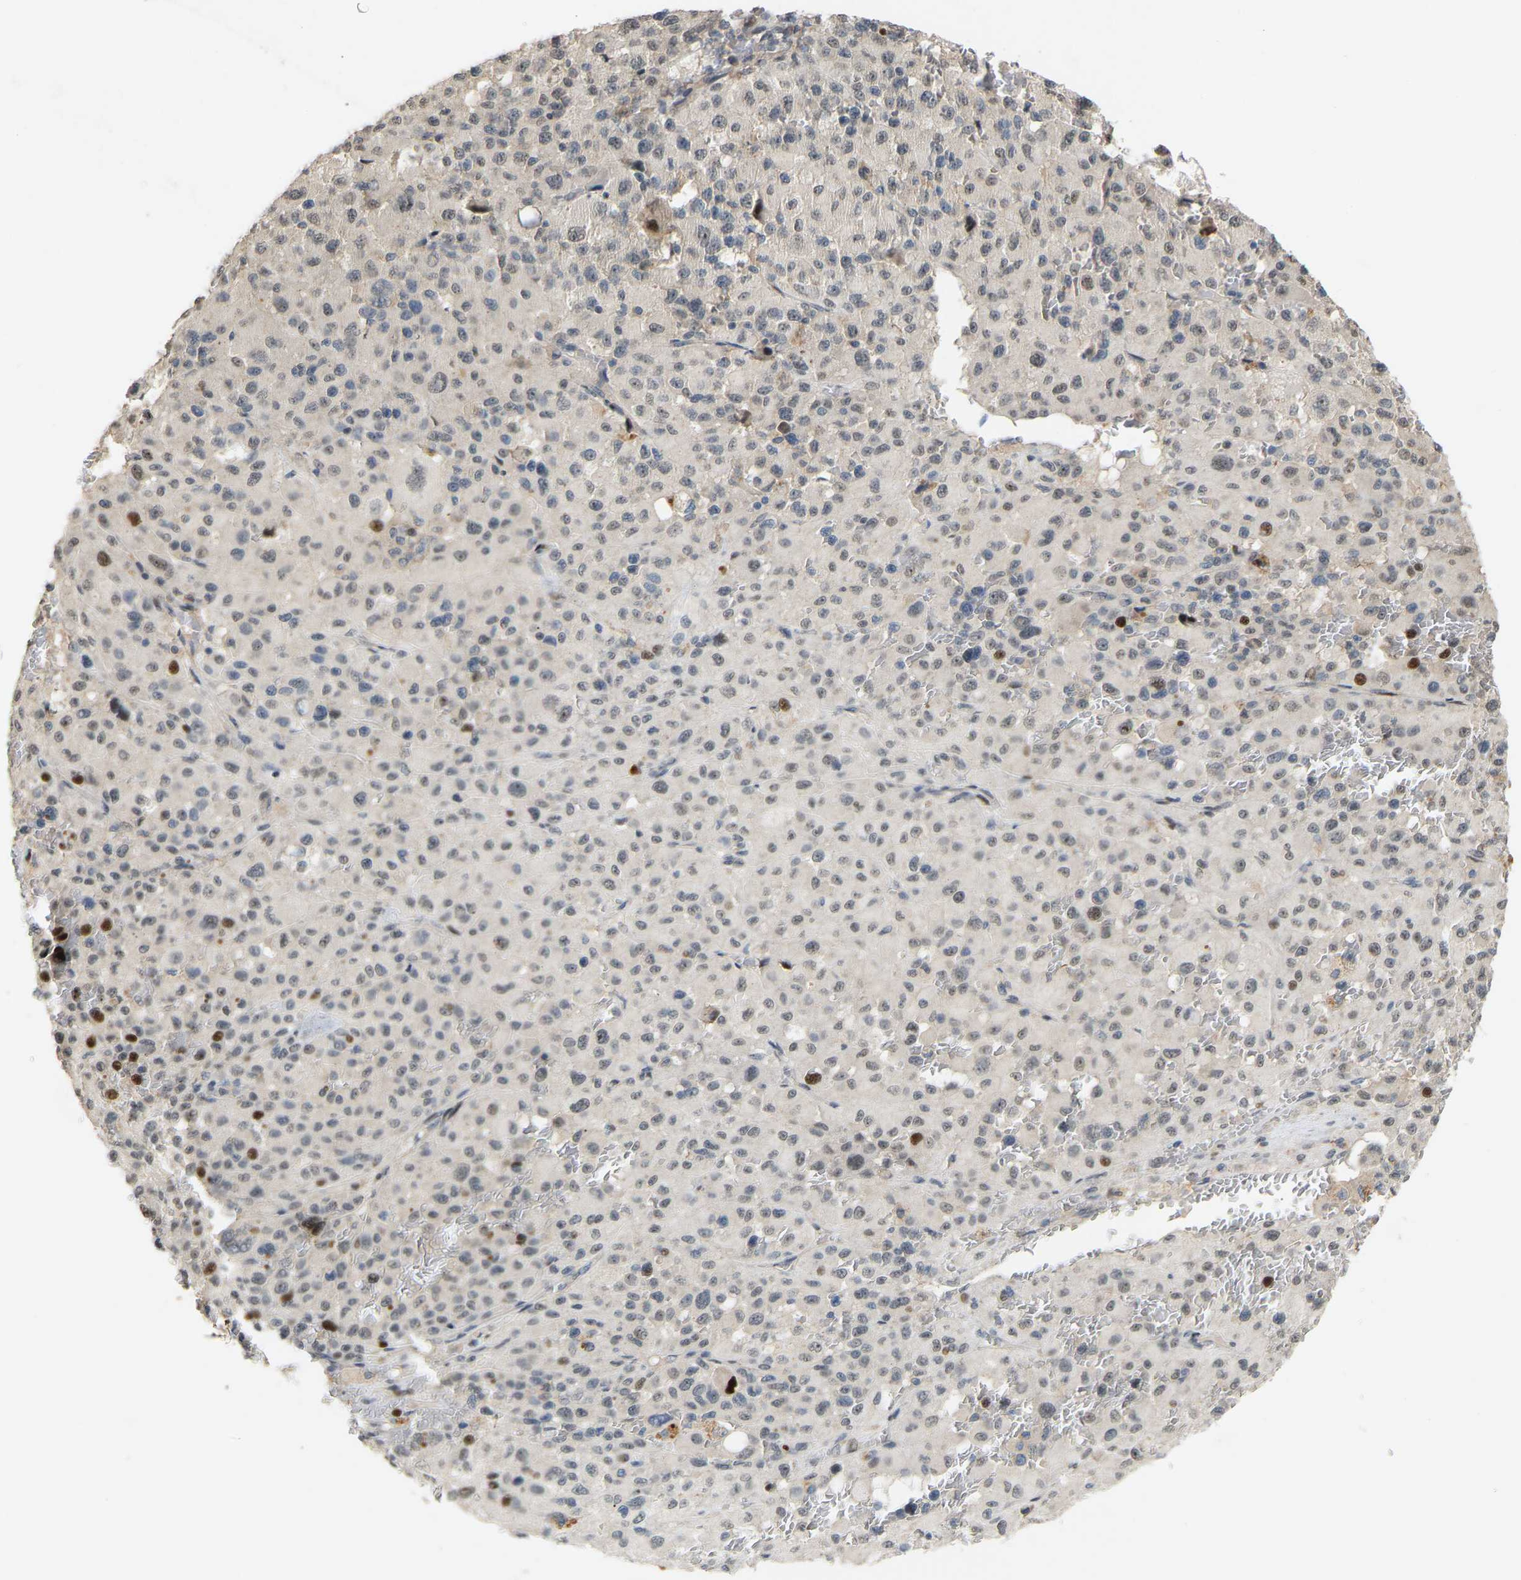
{"staining": {"intensity": "moderate", "quantity": "<25%", "location": "nuclear"}, "tissue": "melanoma", "cell_type": "Tumor cells", "image_type": "cancer", "snomed": [{"axis": "morphology", "description": "Malignant melanoma, Metastatic site"}, {"axis": "topography", "description": "Skin"}], "caption": "Brown immunohistochemical staining in malignant melanoma (metastatic site) reveals moderate nuclear positivity in approximately <25% of tumor cells.", "gene": "PTPN4", "patient": {"sex": "female", "age": 74}}